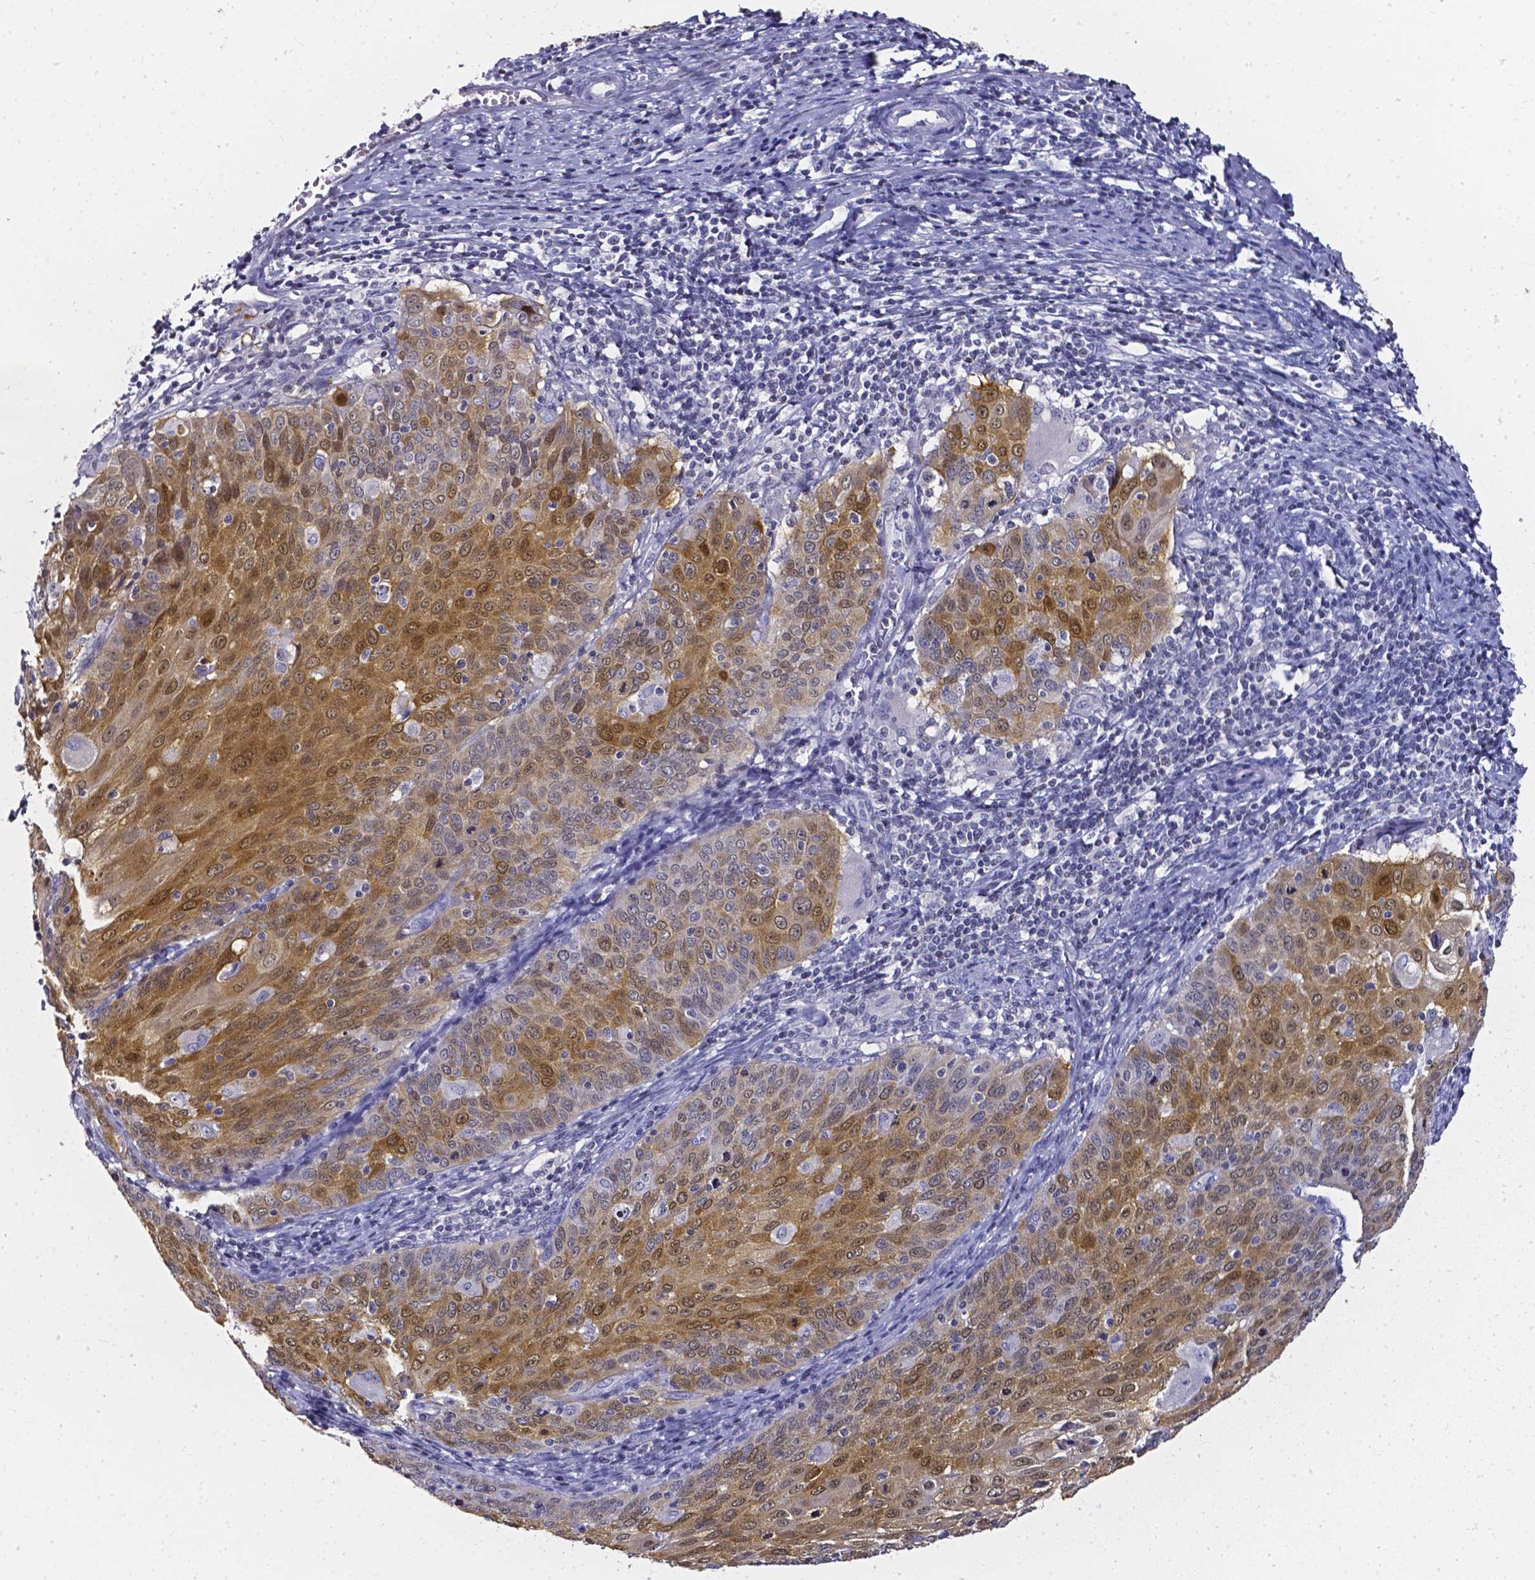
{"staining": {"intensity": "moderate", "quantity": "25%-75%", "location": "cytoplasmic/membranous,nuclear"}, "tissue": "cervical cancer", "cell_type": "Tumor cells", "image_type": "cancer", "snomed": [{"axis": "morphology", "description": "Squamous cell carcinoma, NOS"}, {"axis": "topography", "description": "Cervix"}], "caption": "Protein expression analysis of cervical cancer reveals moderate cytoplasmic/membranous and nuclear positivity in approximately 25%-75% of tumor cells.", "gene": "AKR1B10", "patient": {"sex": "female", "age": 65}}